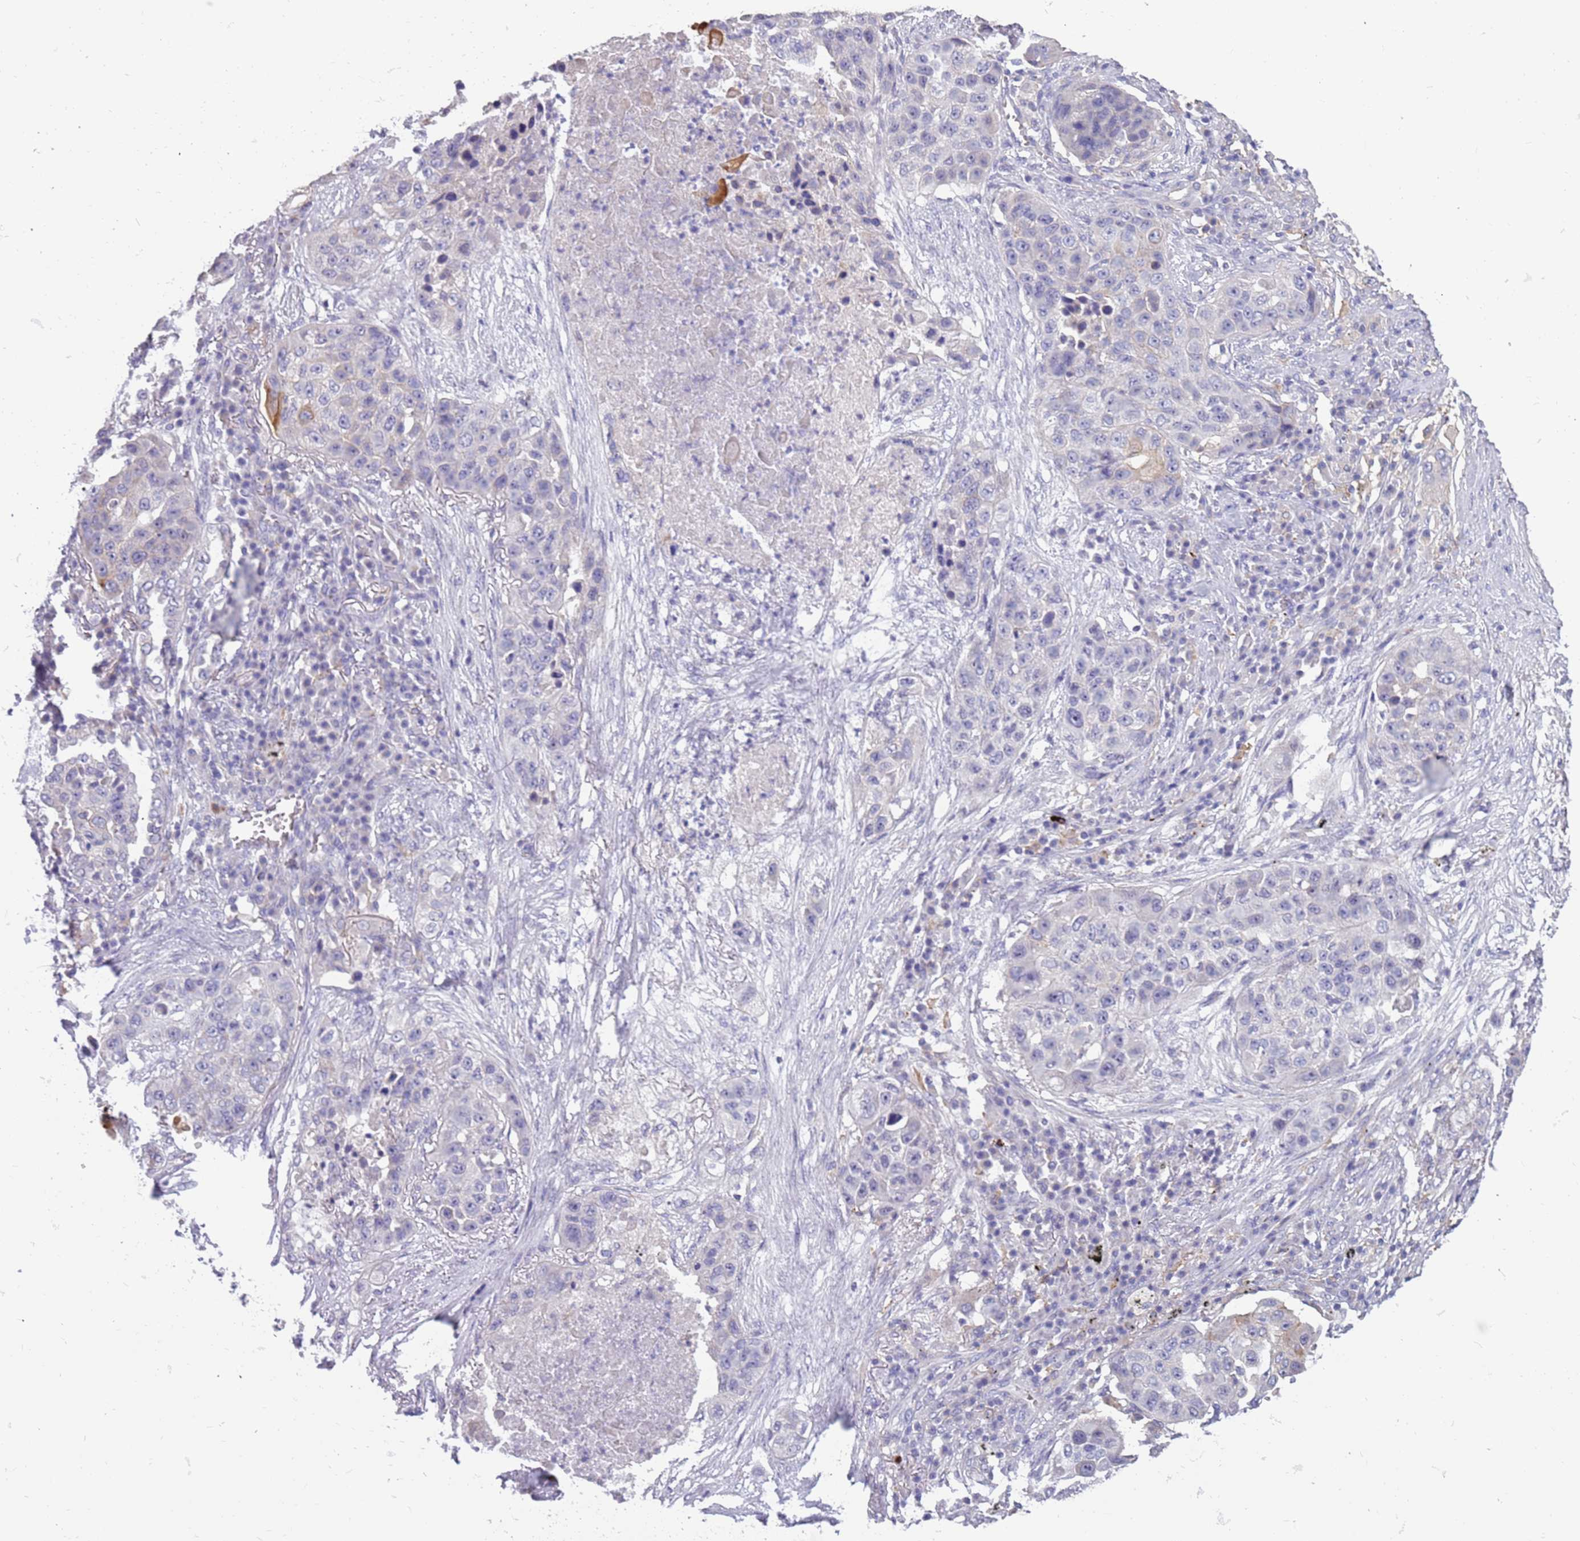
{"staining": {"intensity": "negative", "quantity": "none", "location": "none"}, "tissue": "lung cancer", "cell_type": "Tumor cells", "image_type": "cancer", "snomed": [{"axis": "morphology", "description": "Squamous cell carcinoma, NOS"}, {"axis": "topography", "description": "Lung"}], "caption": "IHC histopathology image of human squamous cell carcinoma (lung) stained for a protein (brown), which displays no expression in tumor cells. The staining was performed using DAB to visualize the protein expression in brown, while the nuclei were stained in blue with hematoxylin (Magnification: 20x).", "gene": "RHCG", "patient": {"sex": "female", "age": 63}}